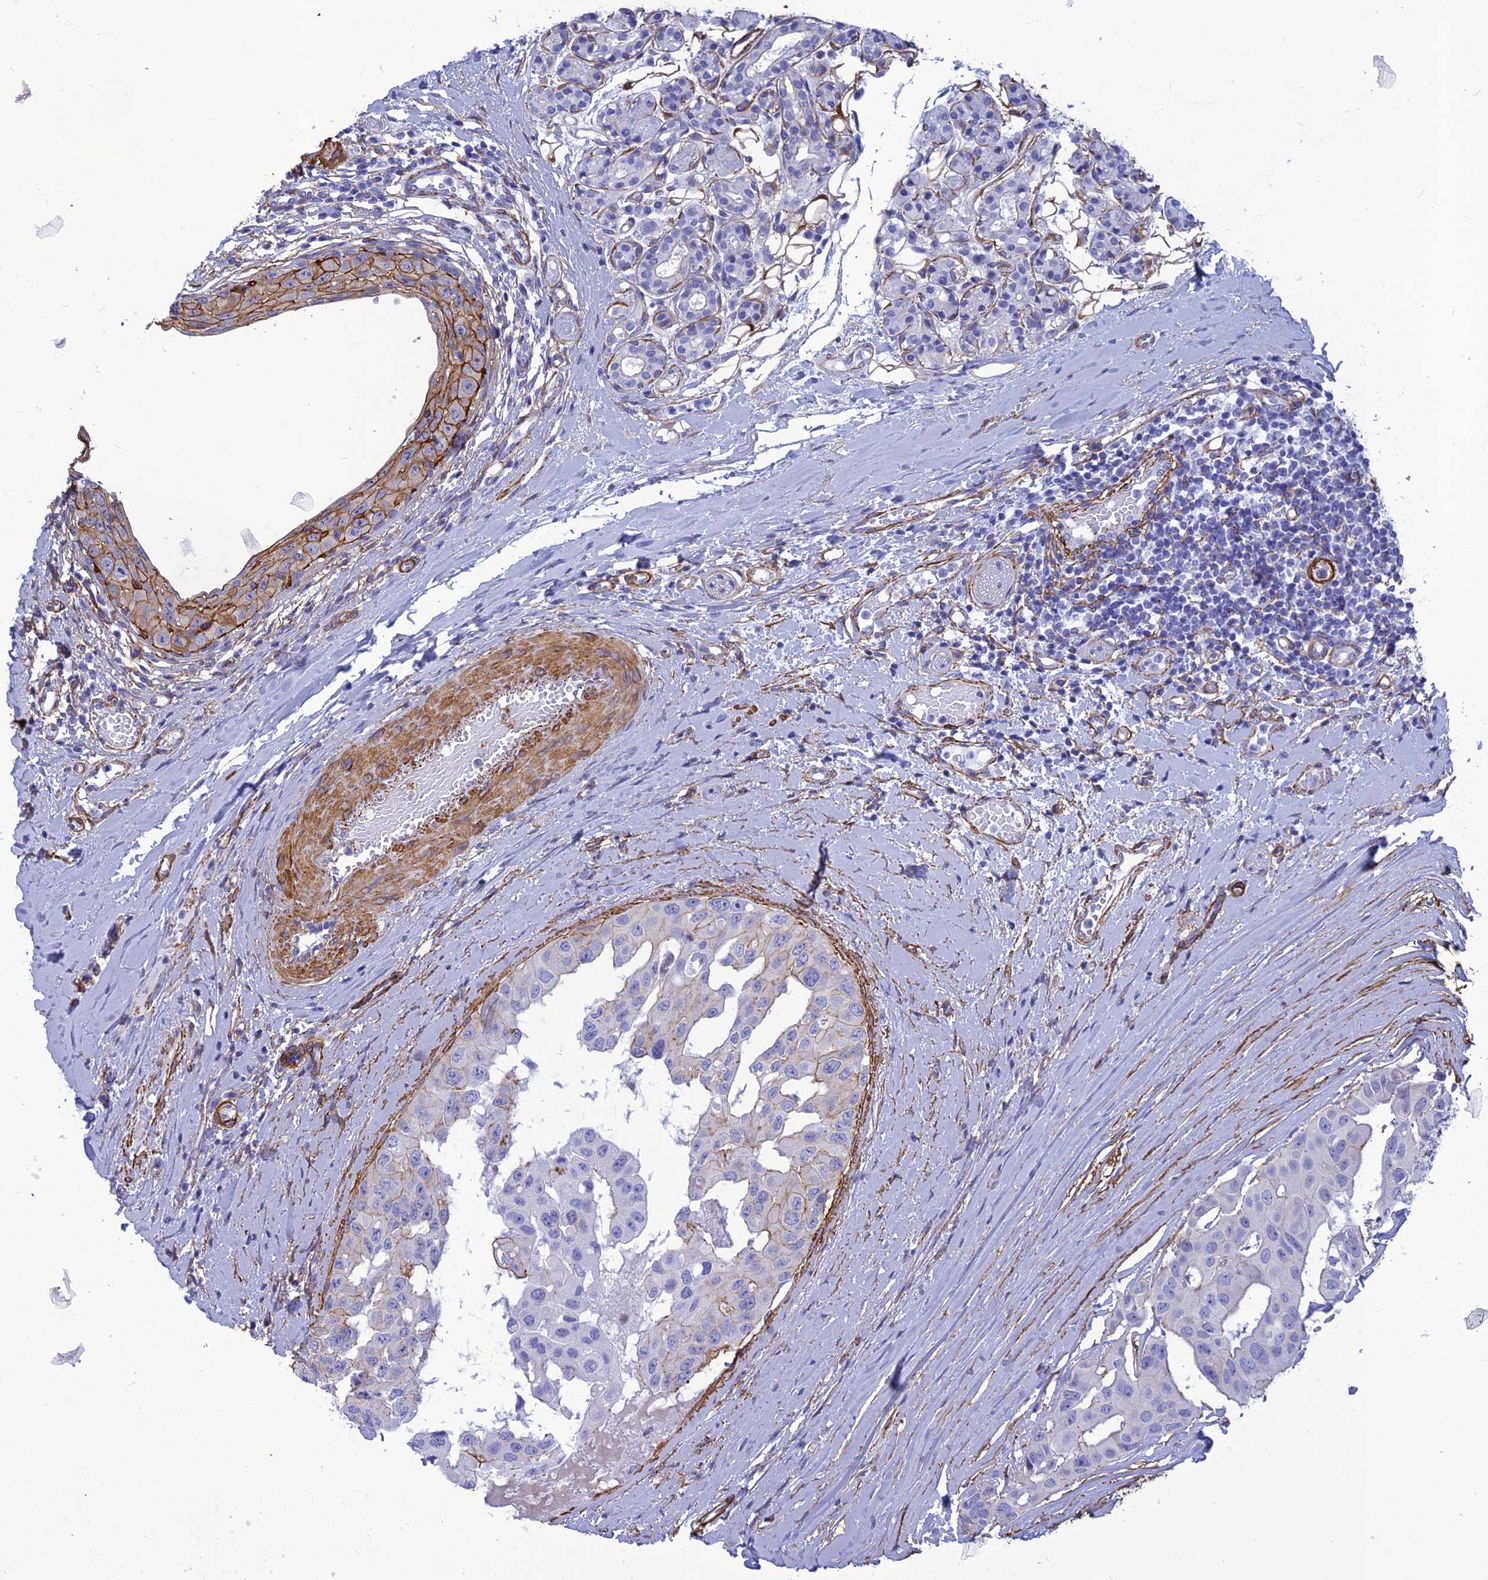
{"staining": {"intensity": "moderate", "quantity": "<25%", "location": "cytoplasmic/membranous"}, "tissue": "head and neck cancer", "cell_type": "Tumor cells", "image_type": "cancer", "snomed": [{"axis": "morphology", "description": "Adenocarcinoma, NOS"}, {"axis": "morphology", "description": "Adenocarcinoma, metastatic, NOS"}, {"axis": "topography", "description": "Head-Neck"}], "caption": "Immunohistochemistry (IHC) micrograph of human head and neck cancer (adenocarcinoma) stained for a protein (brown), which shows low levels of moderate cytoplasmic/membranous staining in approximately <25% of tumor cells.", "gene": "NKD1", "patient": {"sex": "male", "age": 75}}